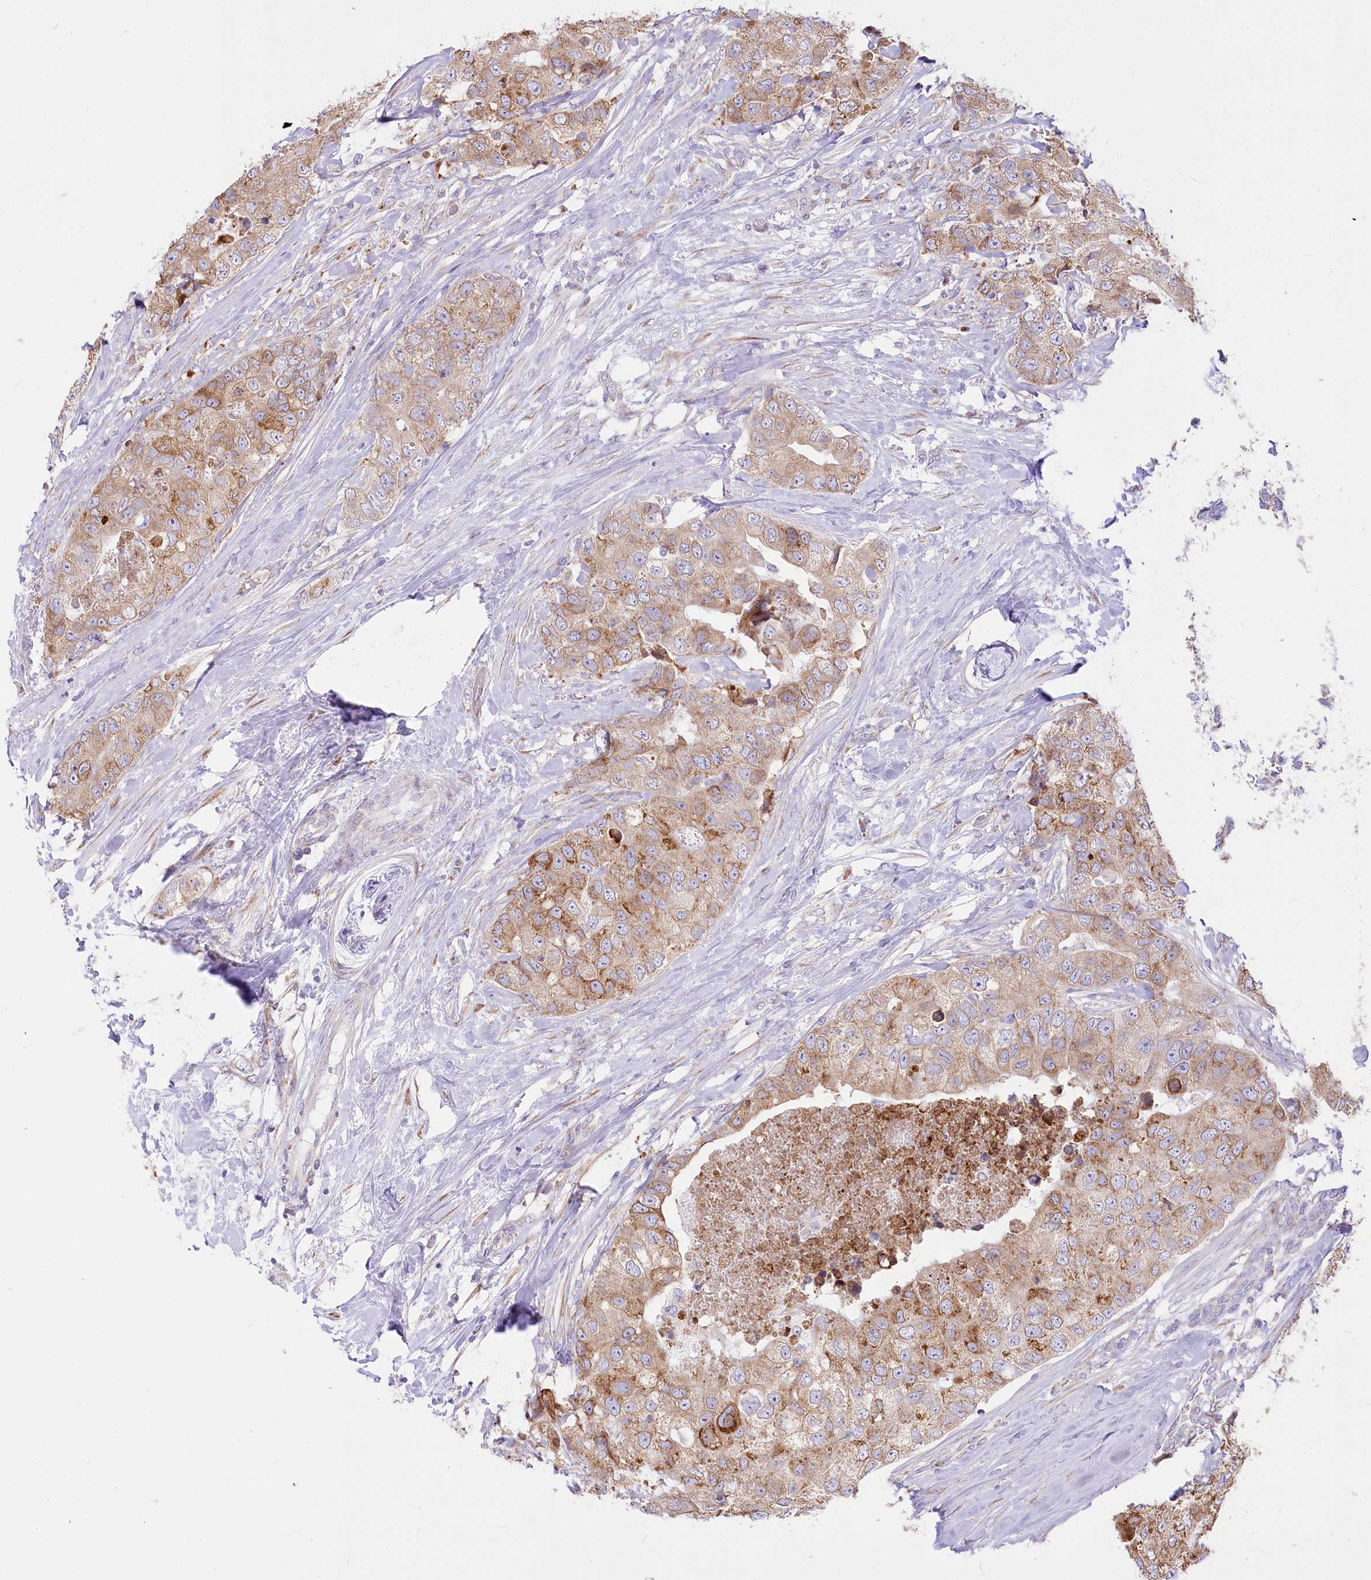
{"staining": {"intensity": "moderate", "quantity": ">75%", "location": "cytoplasmic/membranous"}, "tissue": "breast cancer", "cell_type": "Tumor cells", "image_type": "cancer", "snomed": [{"axis": "morphology", "description": "Duct carcinoma"}, {"axis": "topography", "description": "Breast"}], "caption": "DAB immunohistochemical staining of breast cancer (intraductal carcinoma) displays moderate cytoplasmic/membranous protein positivity in approximately >75% of tumor cells.", "gene": "STT3B", "patient": {"sex": "female", "age": 62}}